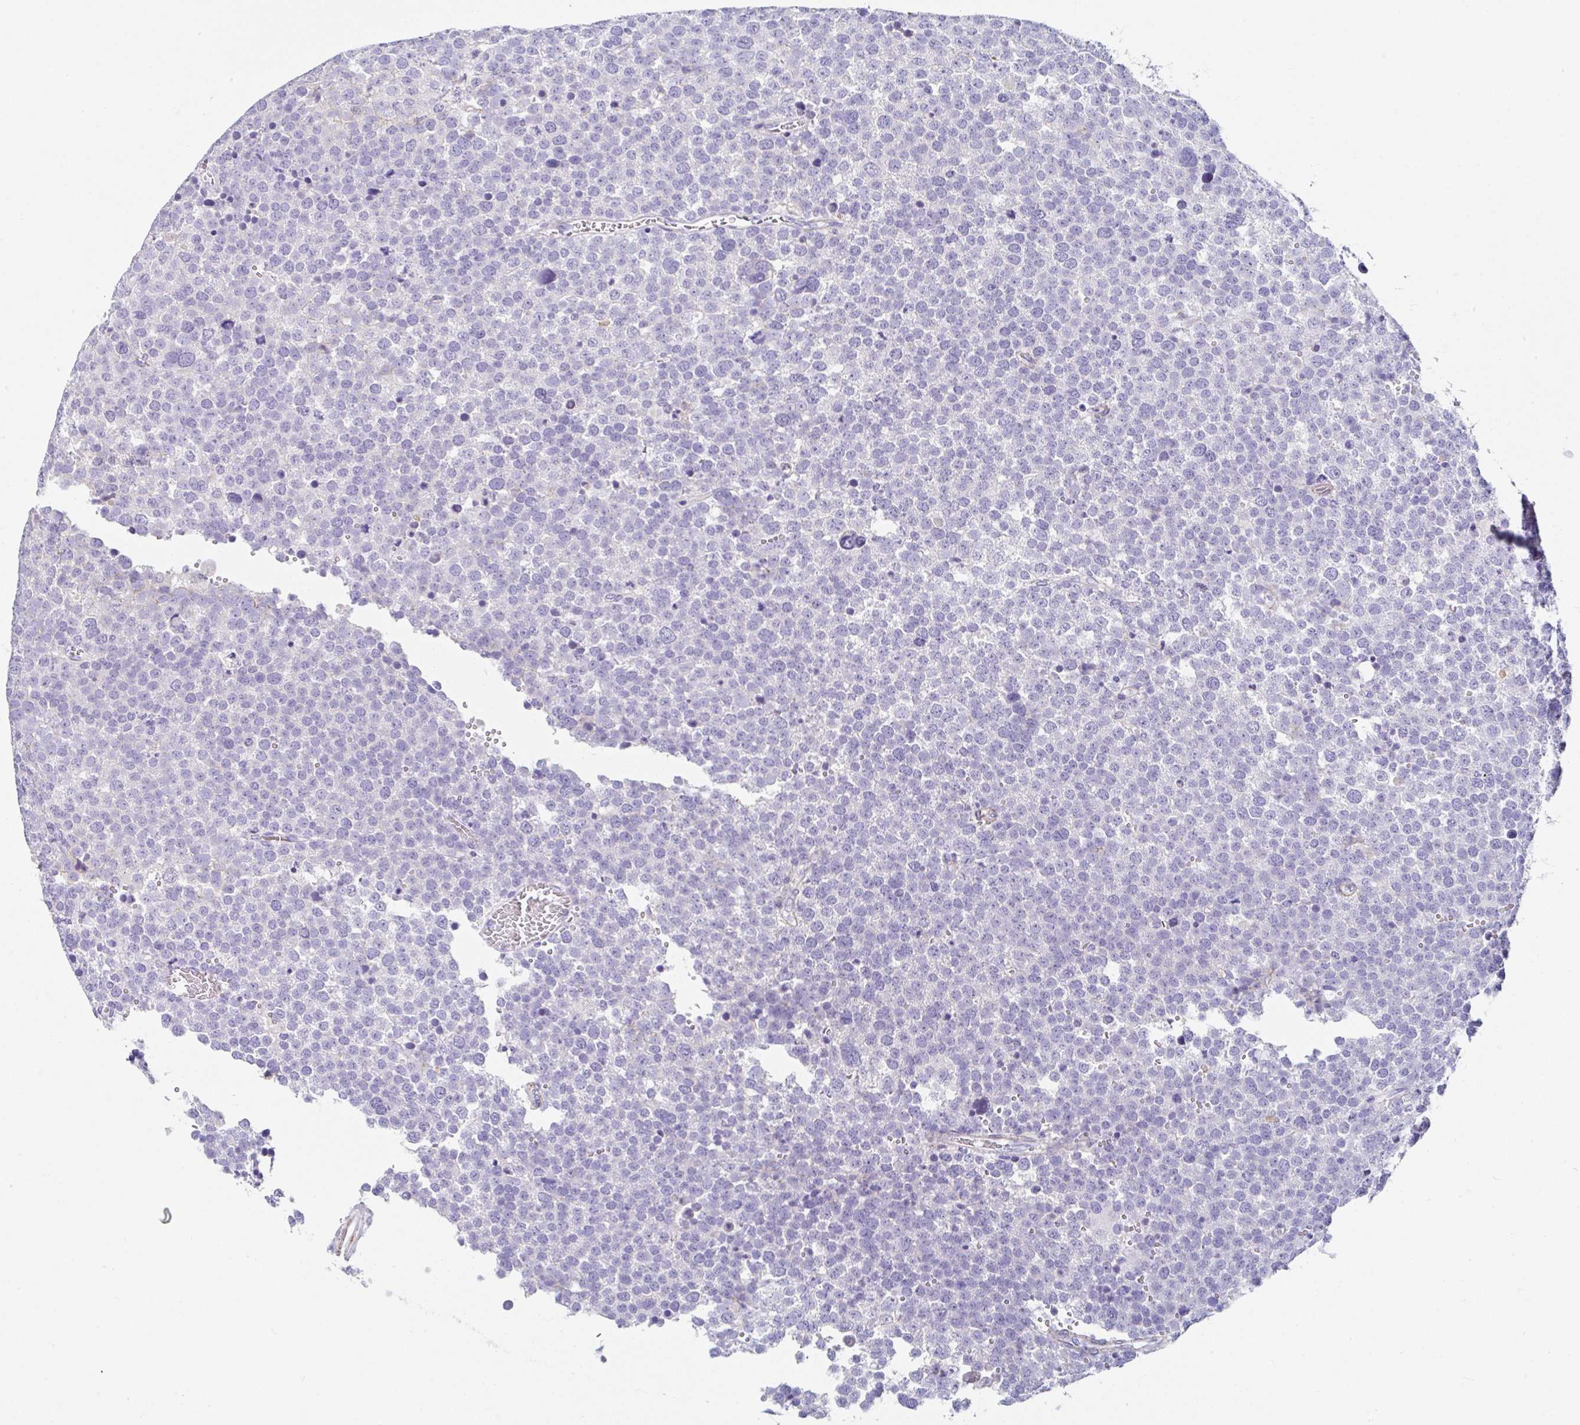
{"staining": {"intensity": "negative", "quantity": "none", "location": "none"}, "tissue": "testis cancer", "cell_type": "Tumor cells", "image_type": "cancer", "snomed": [{"axis": "morphology", "description": "Seminoma, NOS"}, {"axis": "topography", "description": "Testis"}], "caption": "Photomicrograph shows no significant protein expression in tumor cells of testis cancer. (DAB (3,3'-diaminobenzidine) immunohistochemistry (IHC) visualized using brightfield microscopy, high magnification).", "gene": "PPFIA4", "patient": {"sex": "male", "age": 71}}